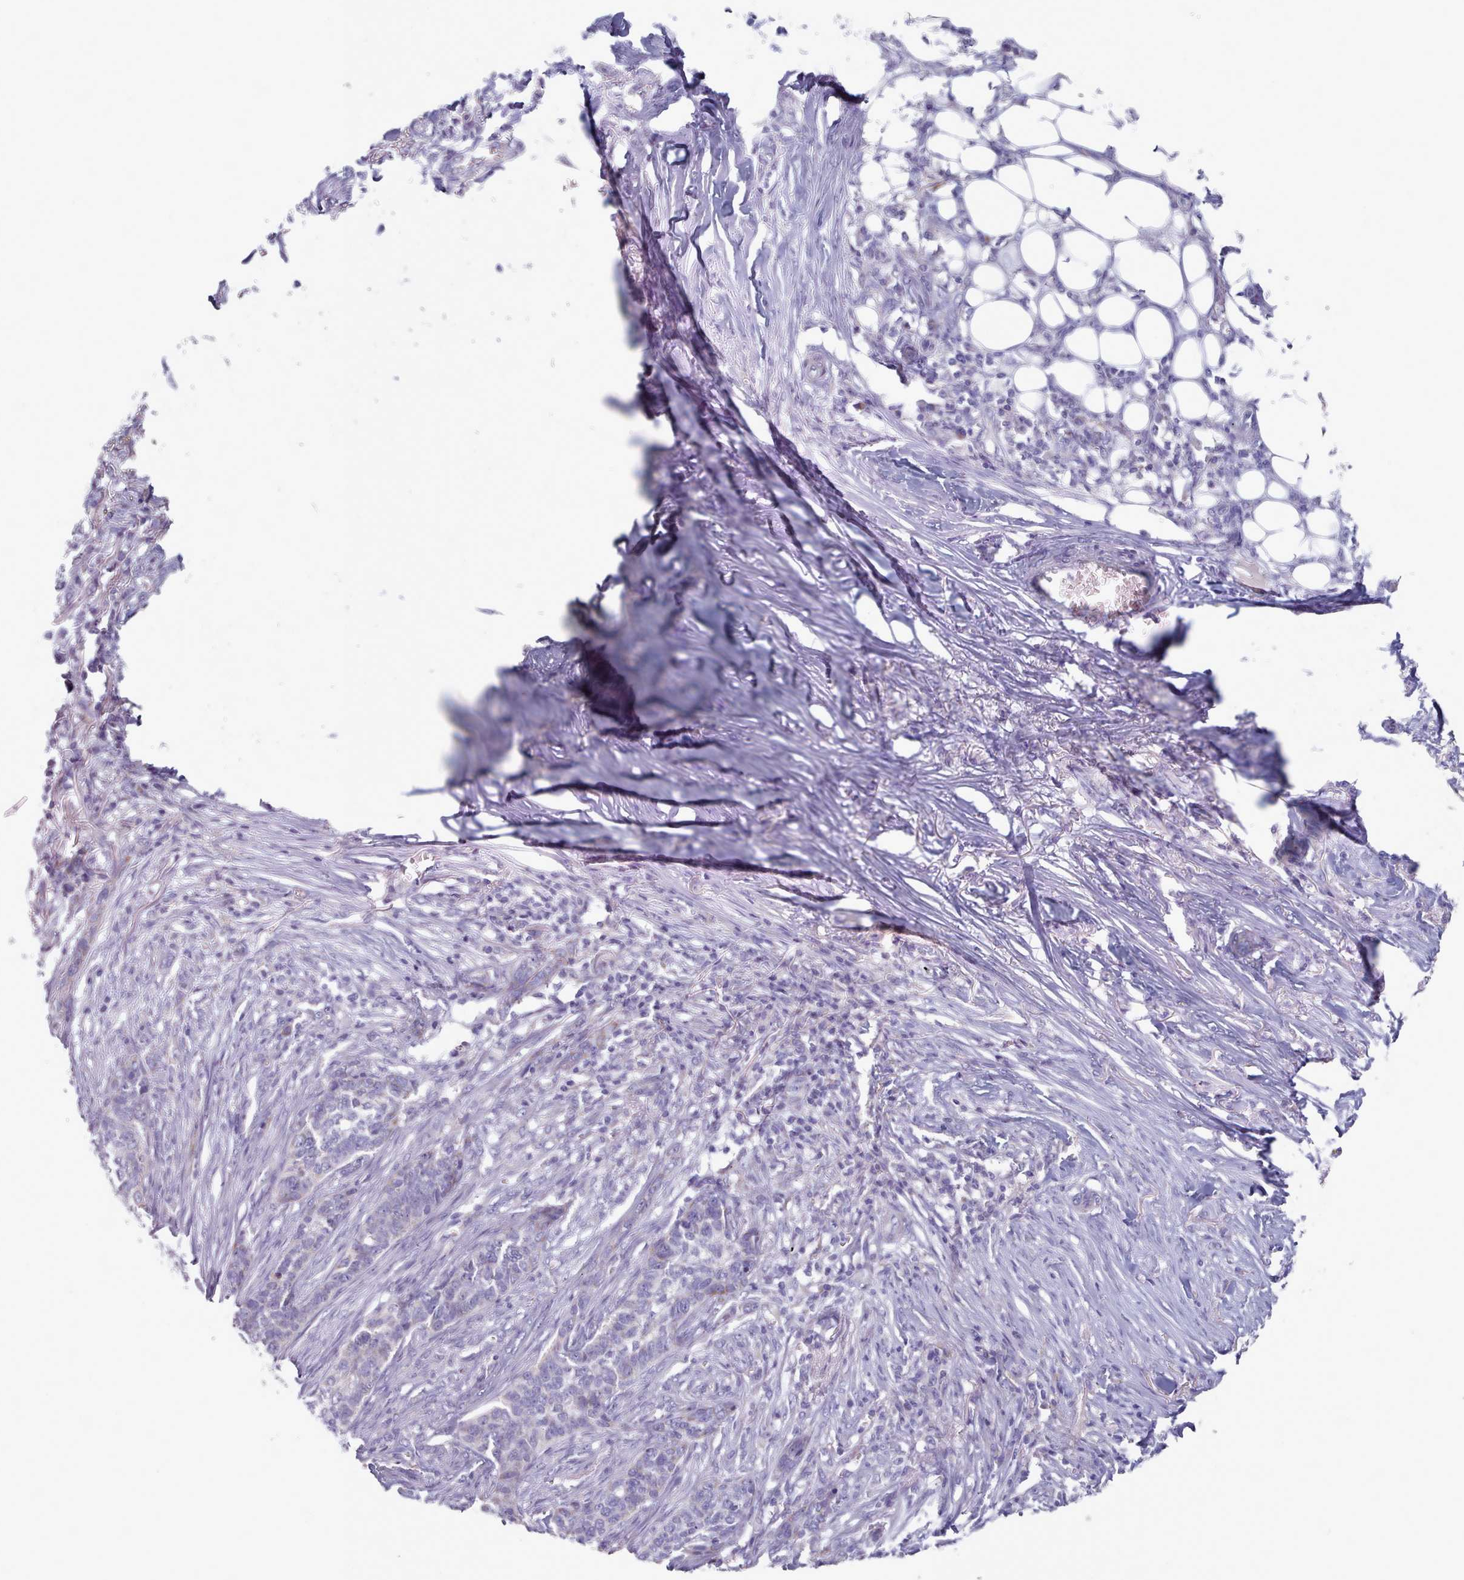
{"staining": {"intensity": "negative", "quantity": "none", "location": "none"}, "tissue": "skin cancer", "cell_type": "Tumor cells", "image_type": "cancer", "snomed": [{"axis": "morphology", "description": "Basal cell carcinoma"}, {"axis": "topography", "description": "Skin"}], "caption": "Protein analysis of skin cancer (basal cell carcinoma) demonstrates no significant staining in tumor cells. Nuclei are stained in blue.", "gene": "HAO1", "patient": {"sex": "male", "age": 85}}